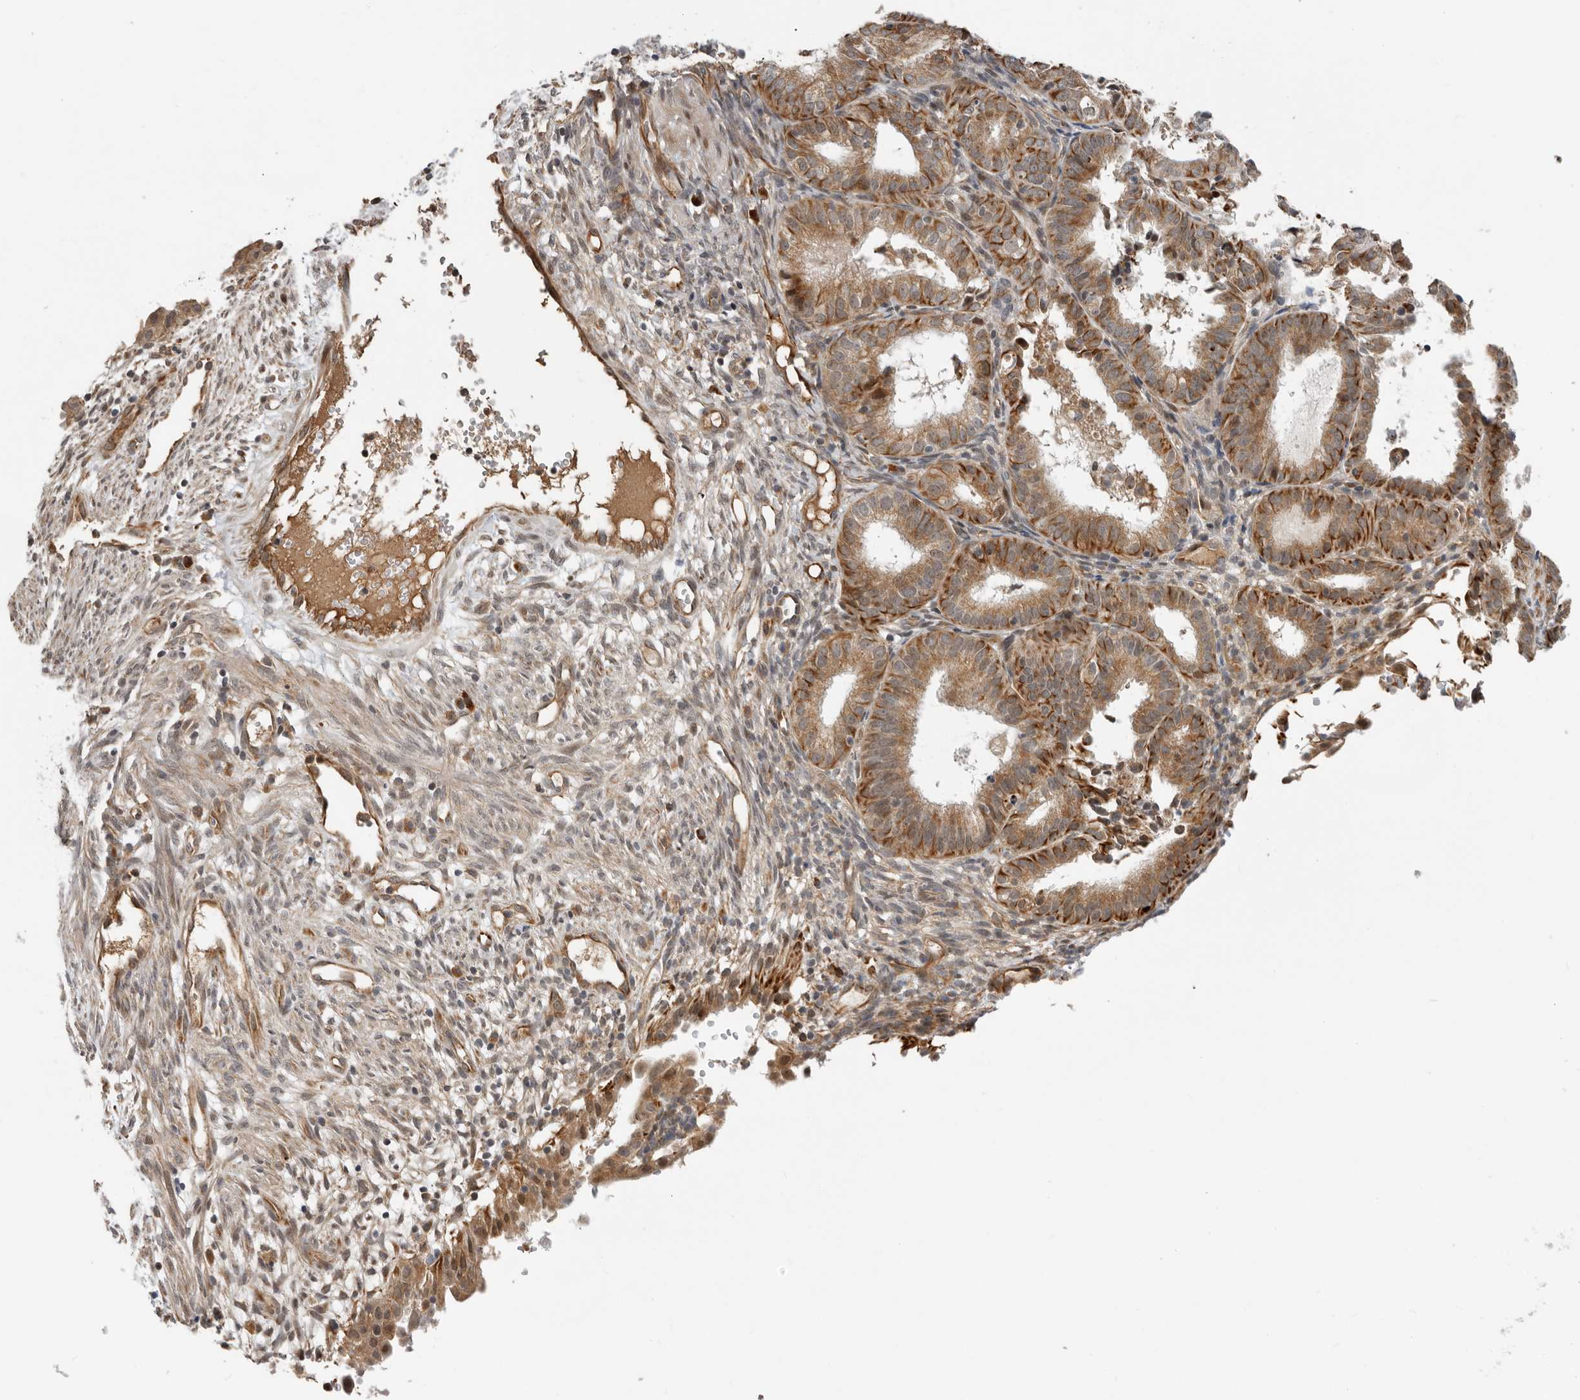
{"staining": {"intensity": "strong", "quantity": ">75%", "location": "cytoplasmic/membranous"}, "tissue": "endometrial cancer", "cell_type": "Tumor cells", "image_type": "cancer", "snomed": [{"axis": "morphology", "description": "Adenocarcinoma, NOS"}, {"axis": "topography", "description": "Endometrium"}], "caption": "An immunohistochemistry photomicrograph of tumor tissue is shown. Protein staining in brown labels strong cytoplasmic/membranous positivity in endometrial cancer within tumor cells.", "gene": "RNF157", "patient": {"sex": "female", "age": 51}}